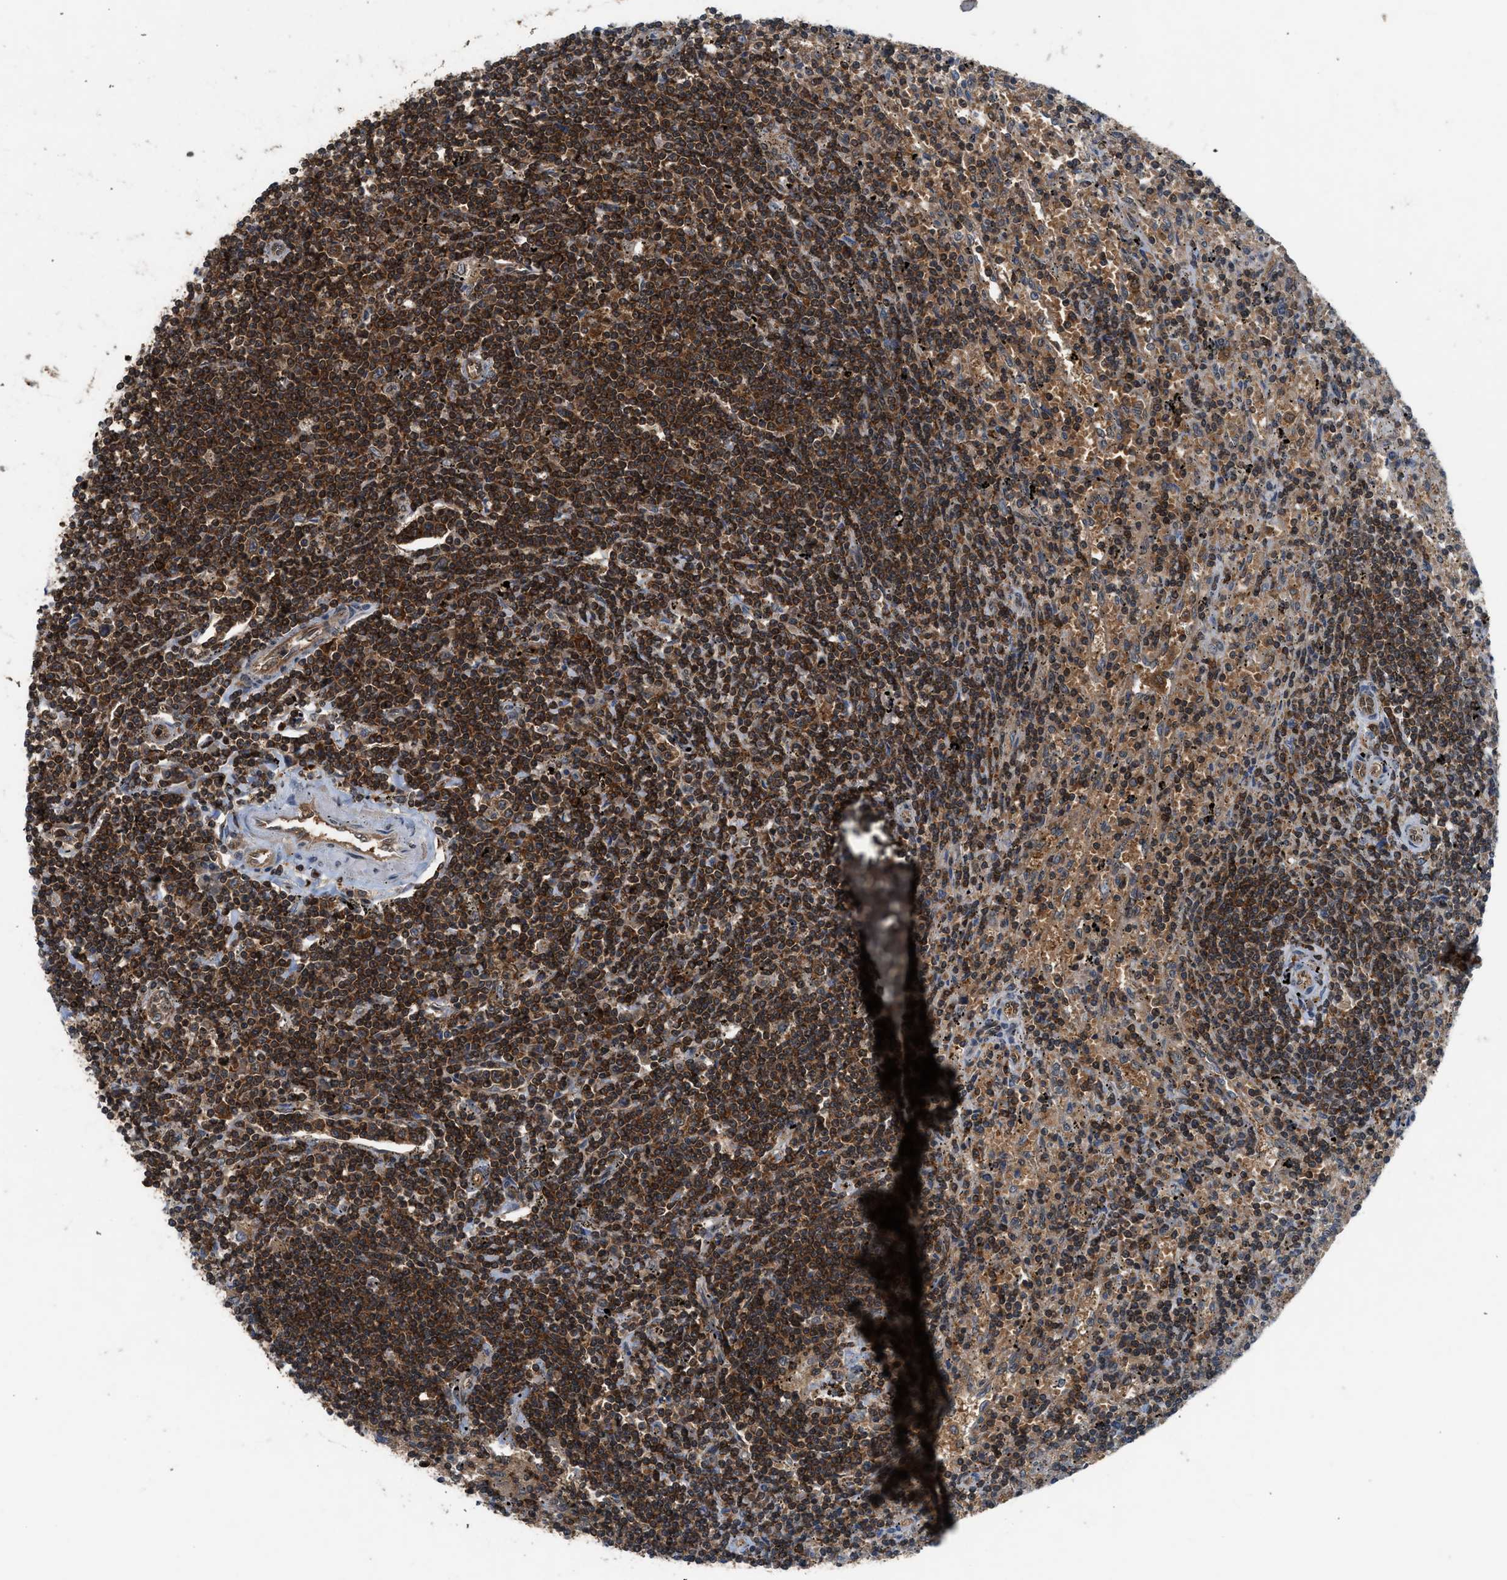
{"staining": {"intensity": "strong", "quantity": "25%-75%", "location": "cytoplasmic/membranous"}, "tissue": "lymphoma", "cell_type": "Tumor cells", "image_type": "cancer", "snomed": [{"axis": "morphology", "description": "Malignant lymphoma, non-Hodgkin's type, Low grade"}, {"axis": "topography", "description": "Spleen"}], "caption": "Lymphoma tissue exhibits strong cytoplasmic/membranous positivity in approximately 25%-75% of tumor cells, visualized by immunohistochemistry.", "gene": "OXSR1", "patient": {"sex": "male", "age": 76}}